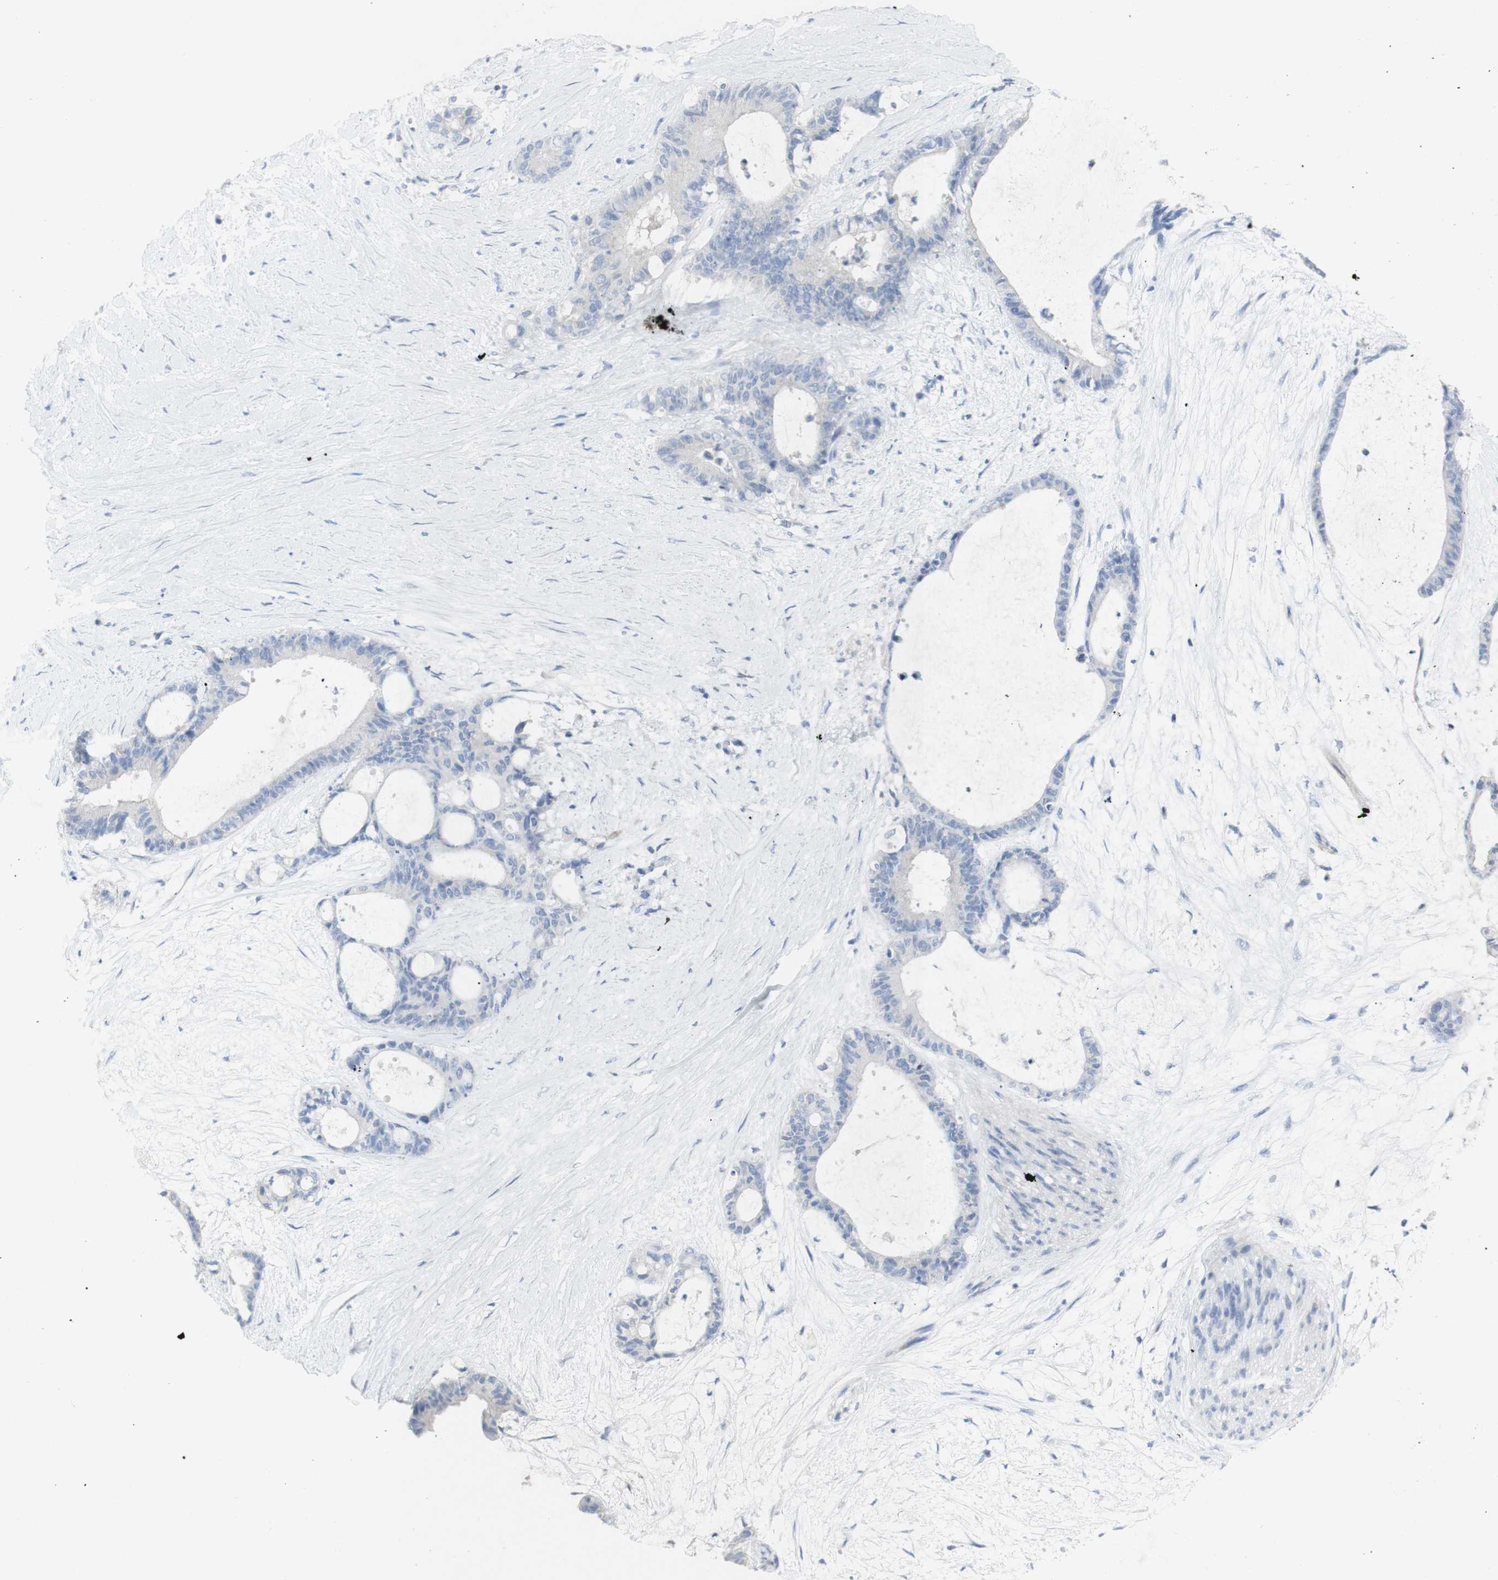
{"staining": {"intensity": "negative", "quantity": "none", "location": "none"}, "tissue": "liver cancer", "cell_type": "Tumor cells", "image_type": "cancer", "snomed": [{"axis": "morphology", "description": "Cholangiocarcinoma"}, {"axis": "topography", "description": "Liver"}], "caption": "High power microscopy photomicrograph of an IHC micrograph of cholangiocarcinoma (liver), revealing no significant staining in tumor cells.", "gene": "CD207", "patient": {"sex": "female", "age": 73}}